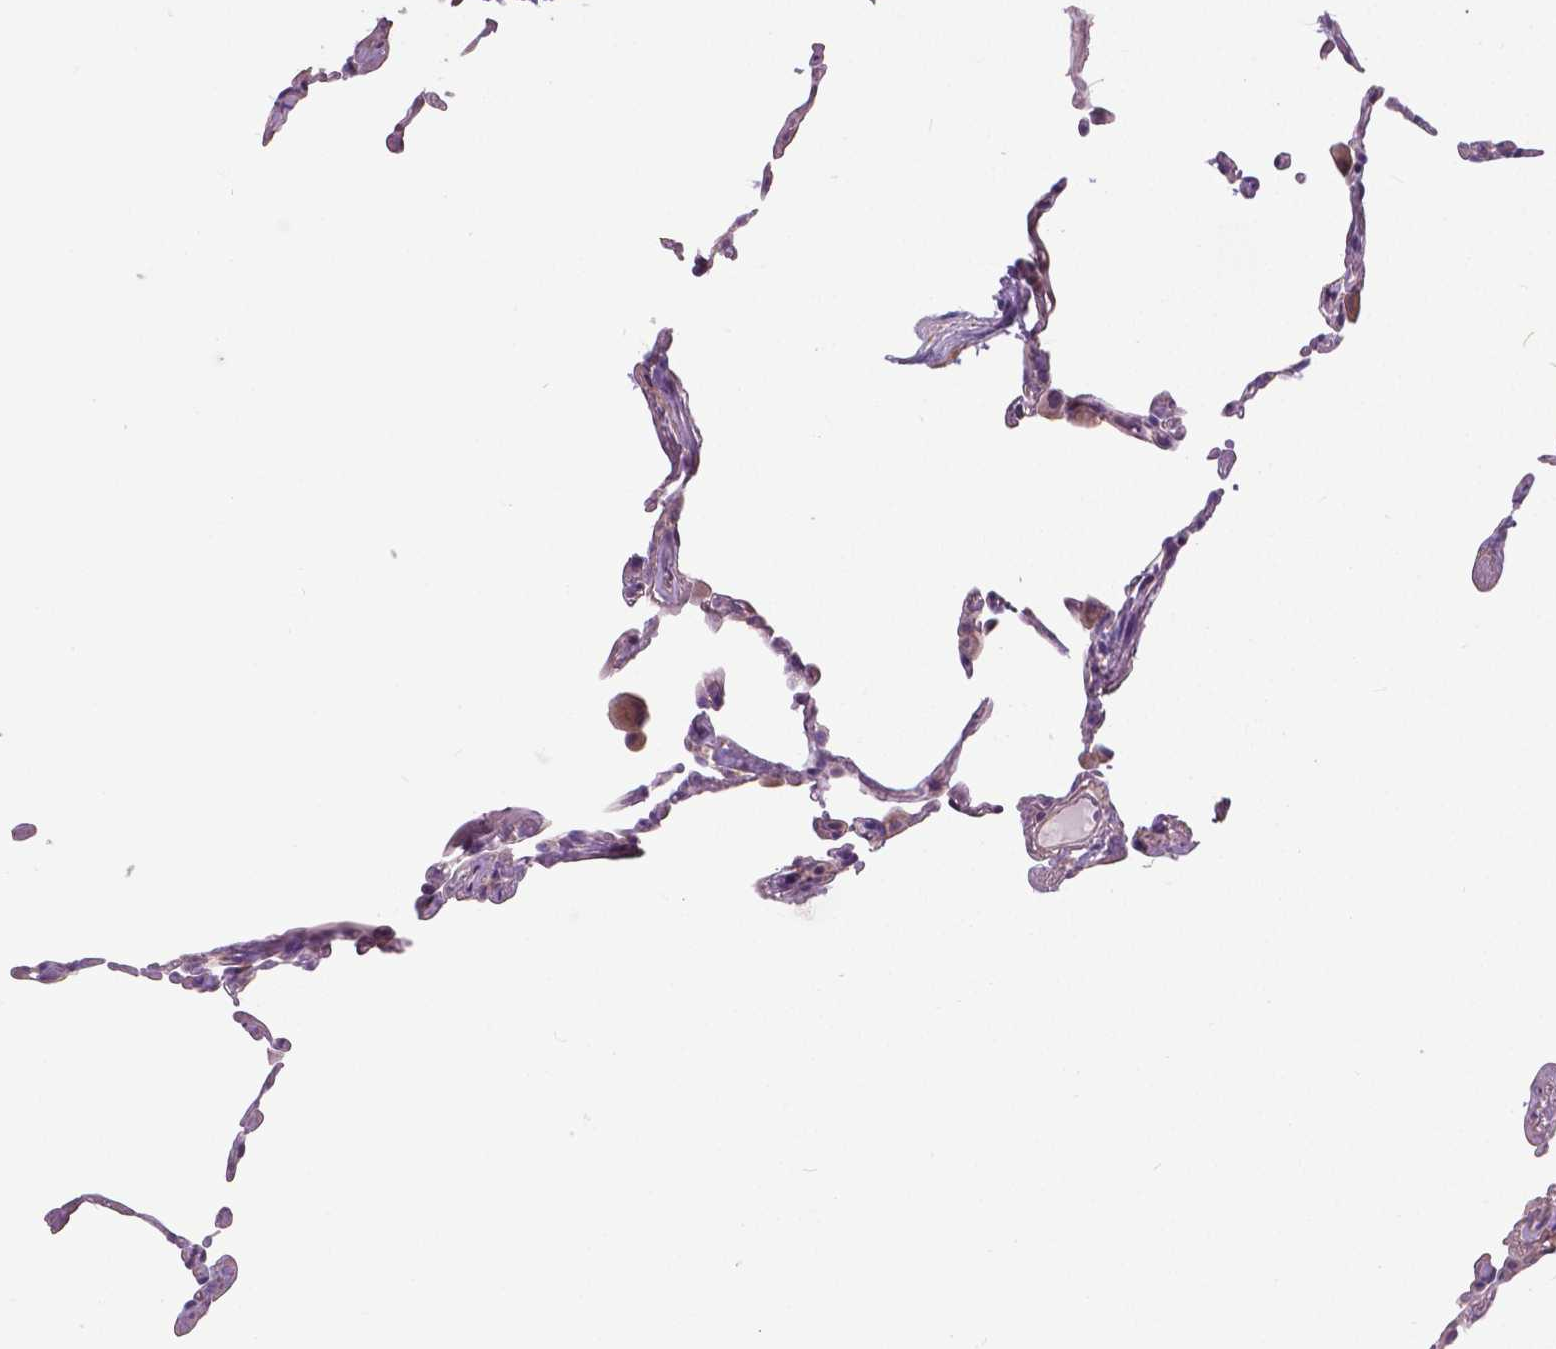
{"staining": {"intensity": "negative", "quantity": "none", "location": "none"}, "tissue": "lung", "cell_type": "Alveolar cells", "image_type": "normal", "snomed": [{"axis": "morphology", "description": "Normal tissue, NOS"}, {"axis": "topography", "description": "Lung"}], "caption": "The histopathology image reveals no significant positivity in alveolar cells of lung. The staining is performed using DAB (3,3'-diaminobenzidine) brown chromogen with nuclei counter-stained in using hematoxylin.", "gene": "ANXA13", "patient": {"sex": "female", "age": 57}}